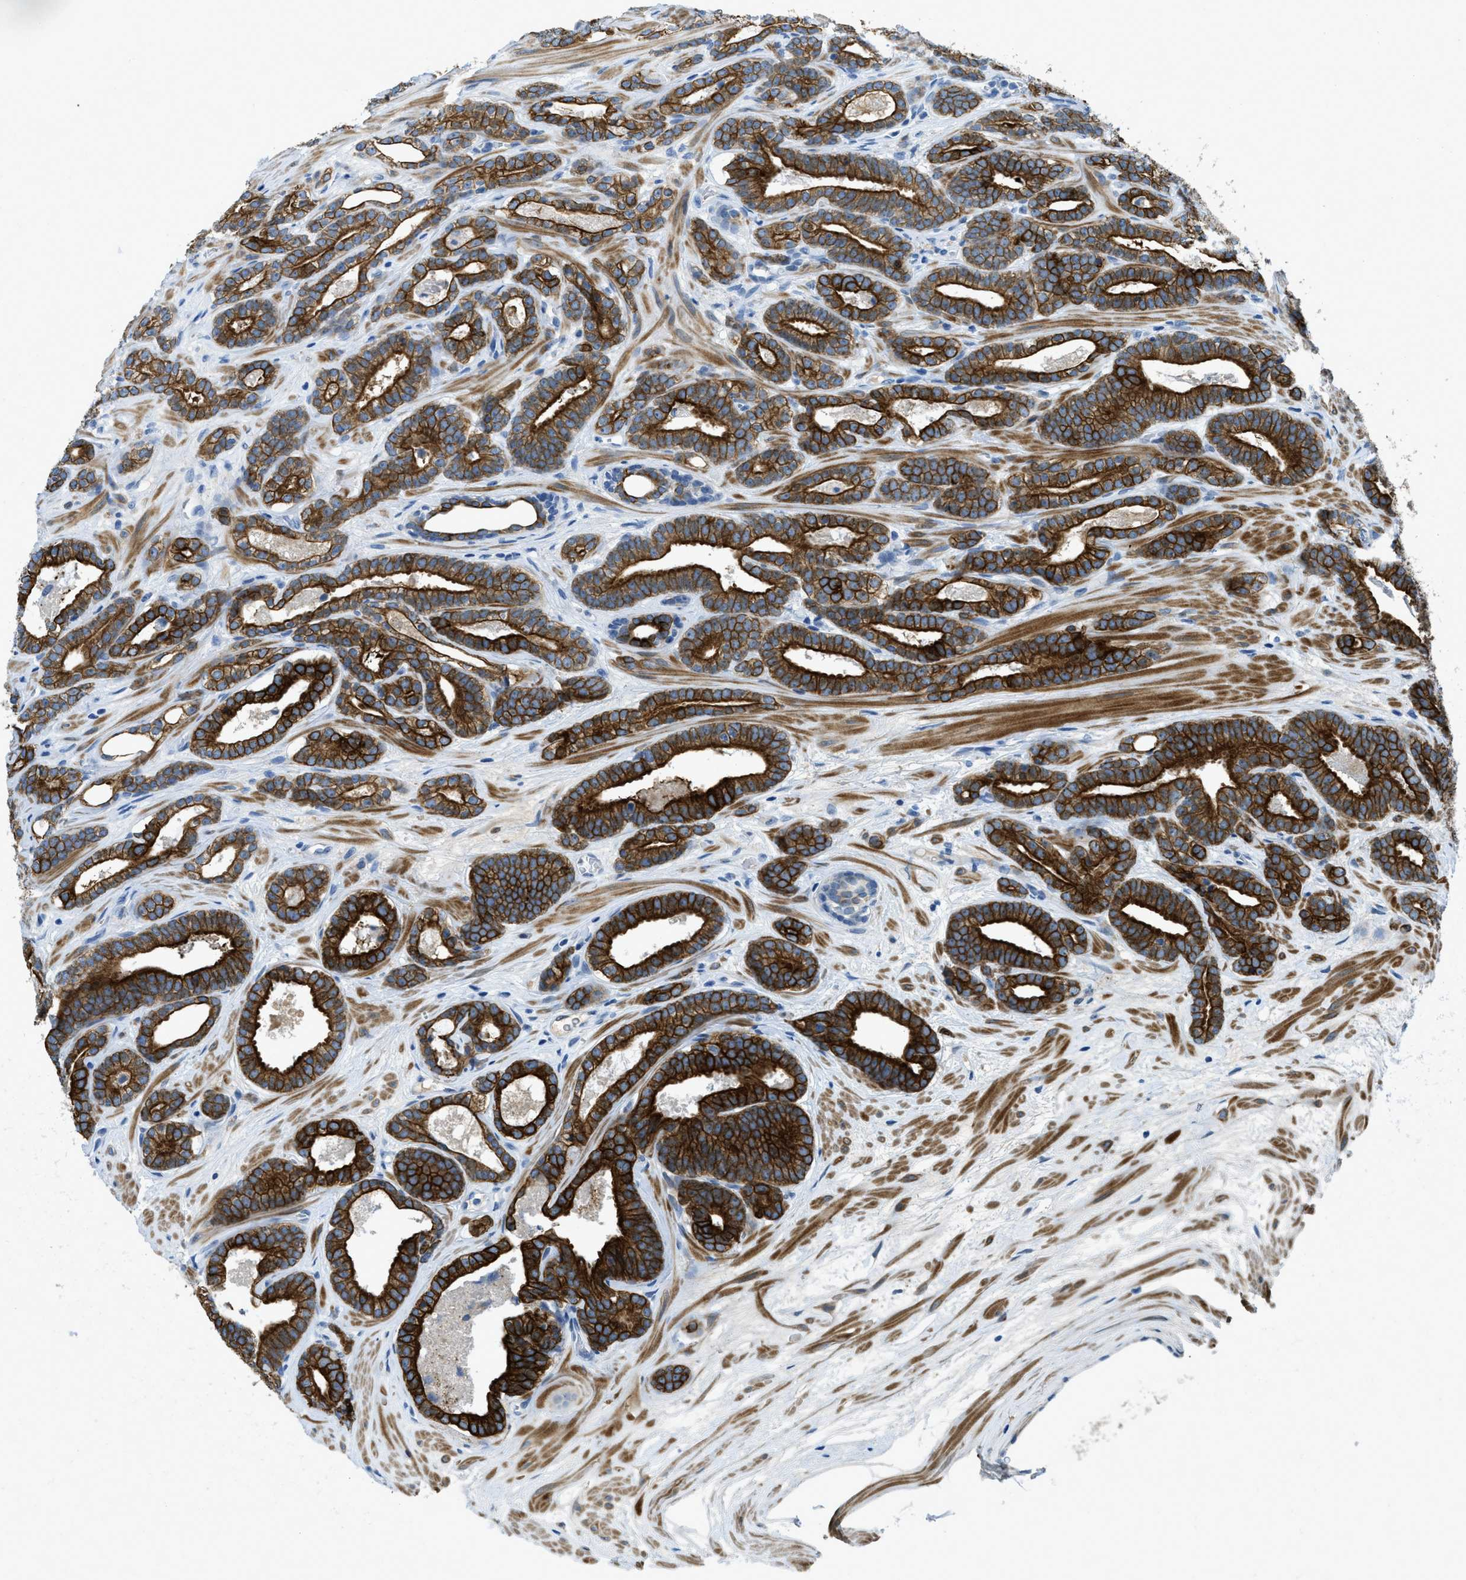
{"staining": {"intensity": "strong", "quantity": ">75%", "location": "cytoplasmic/membranous"}, "tissue": "prostate cancer", "cell_type": "Tumor cells", "image_type": "cancer", "snomed": [{"axis": "morphology", "description": "Adenocarcinoma, High grade"}, {"axis": "topography", "description": "Prostate"}], "caption": "Protein expression analysis of high-grade adenocarcinoma (prostate) demonstrates strong cytoplasmic/membranous expression in about >75% of tumor cells.", "gene": "KLHL8", "patient": {"sex": "male", "age": 60}}